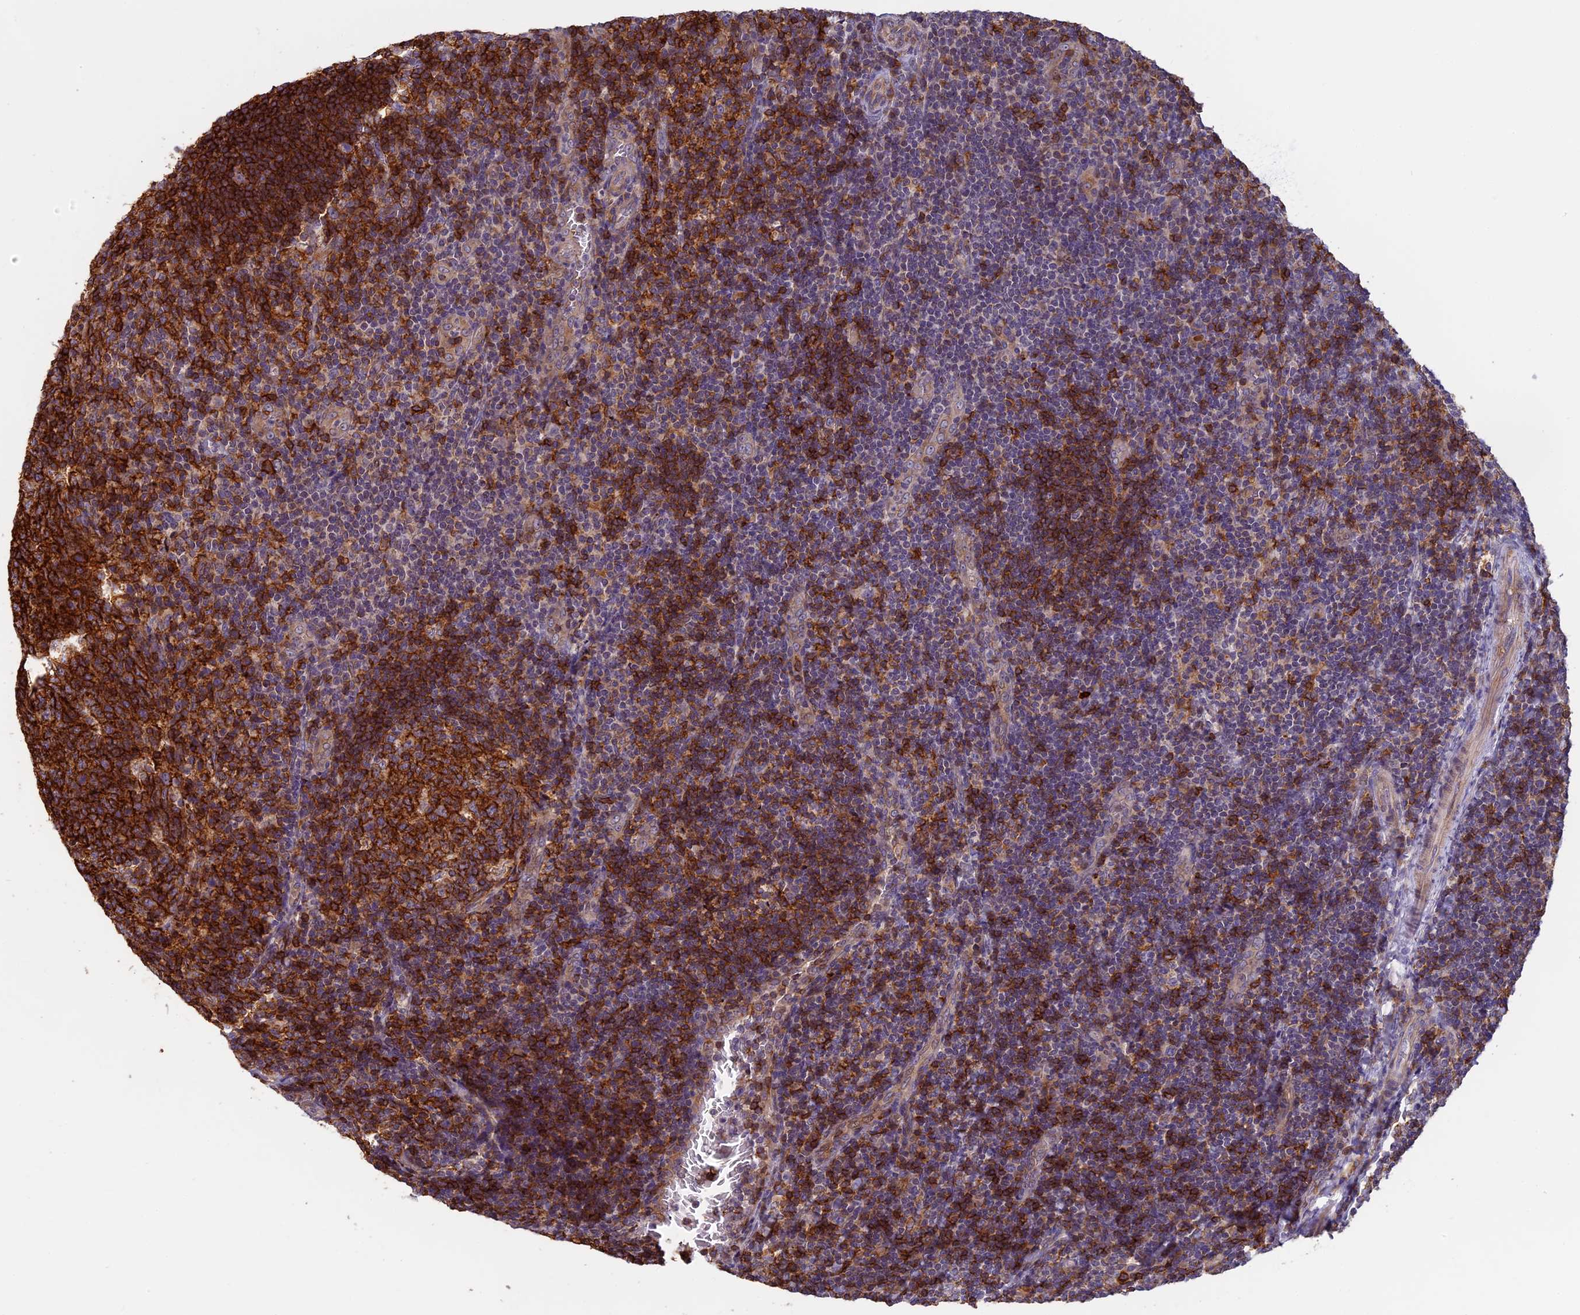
{"staining": {"intensity": "strong", "quantity": ">75%", "location": "cytoplasmic/membranous"}, "tissue": "tonsil", "cell_type": "Germinal center cells", "image_type": "normal", "snomed": [{"axis": "morphology", "description": "Normal tissue, NOS"}, {"axis": "topography", "description": "Tonsil"}], "caption": "High-power microscopy captured an IHC image of normal tonsil, revealing strong cytoplasmic/membranous positivity in about >75% of germinal center cells. The protein of interest is shown in brown color, while the nuclei are stained blue.", "gene": "EDAR", "patient": {"sex": "male", "age": 17}}